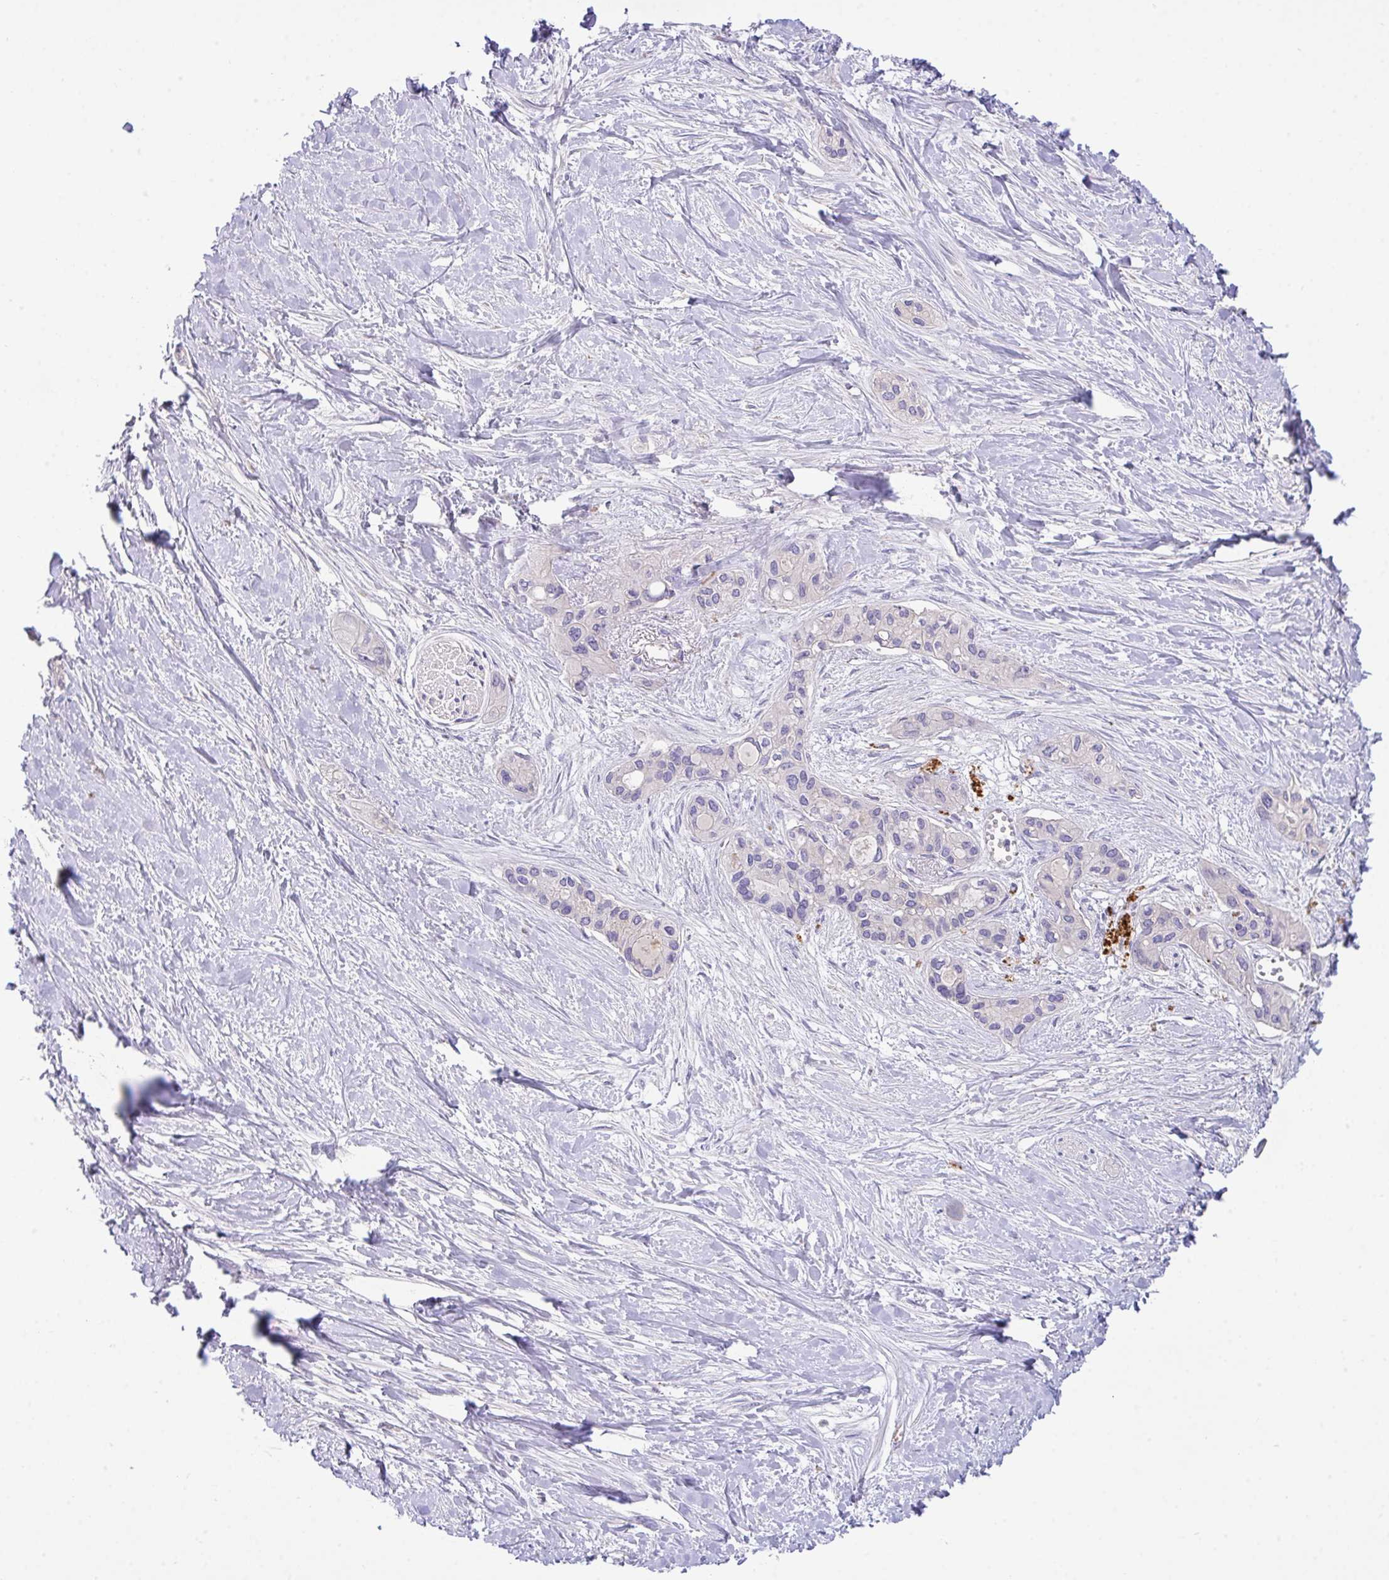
{"staining": {"intensity": "negative", "quantity": "none", "location": "none"}, "tissue": "pancreatic cancer", "cell_type": "Tumor cells", "image_type": "cancer", "snomed": [{"axis": "morphology", "description": "Adenocarcinoma, NOS"}, {"axis": "topography", "description": "Pancreas"}], "caption": "IHC of human pancreatic cancer (adenocarcinoma) exhibits no positivity in tumor cells.", "gene": "ZNF581", "patient": {"sex": "female", "age": 50}}